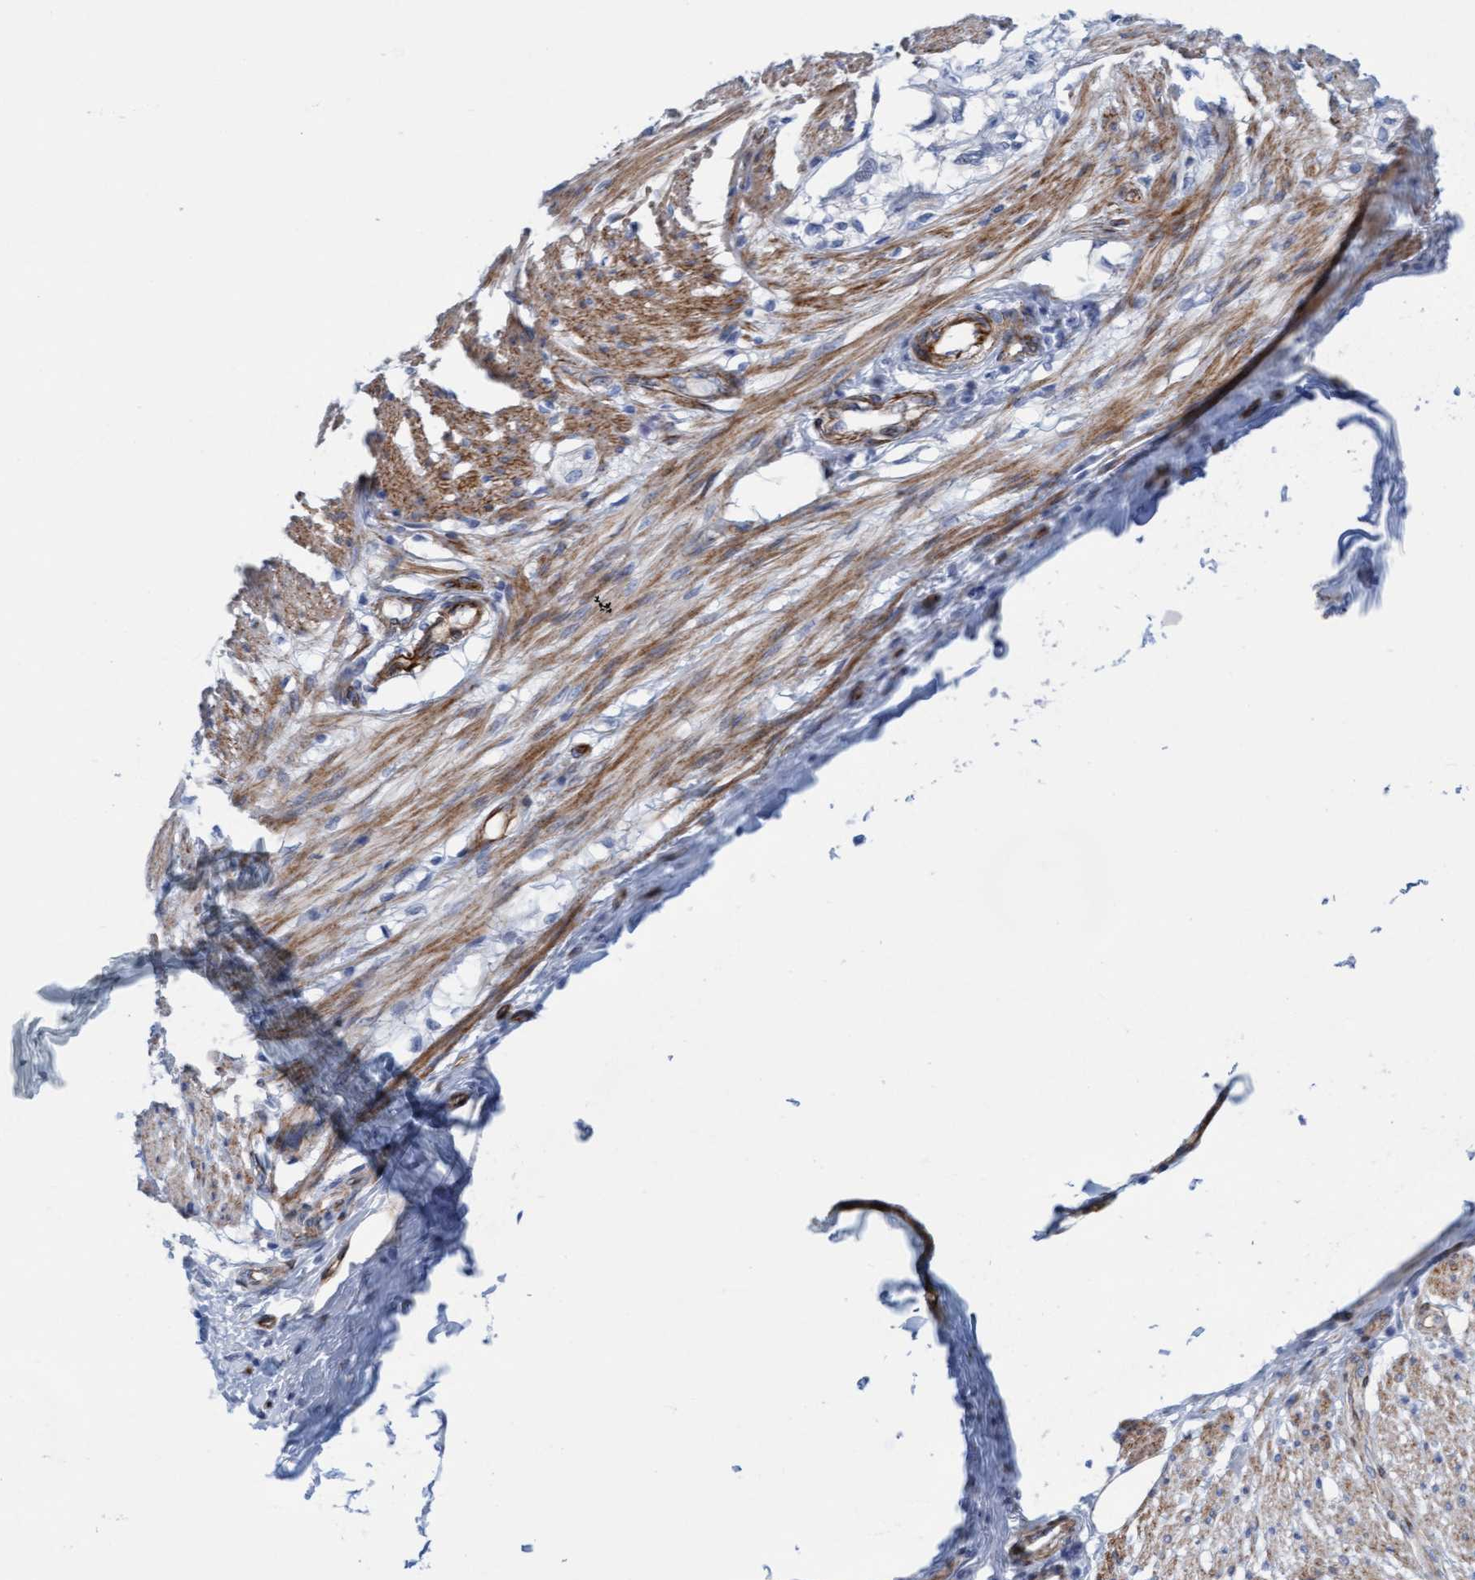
{"staining": {"intensity": "moderate", "quantity": ">75%", "location": "cytoplasmic/membranous"}, "tissue": "smooth muscle", "cell_type": "Smooth muscle cells", "image_type": "normal", "snomed": [{"axis": "morphology", "description": "Normal tissue, NOS"}, {"axis": "morphology", "description": "Adenocarcinoma, NOS"}, {"axis": "topography", "description": "Colon"}, {"axis": "topography", "description": "Peripheral nerve tissue"}], "caption": "Benign smooth muscle reveals moderate cytoplasmic/membranous staining in about >75% of smooth muscle cells.", "gene": "MTFR1", "patient": {"sex": "male", "age": 14}}